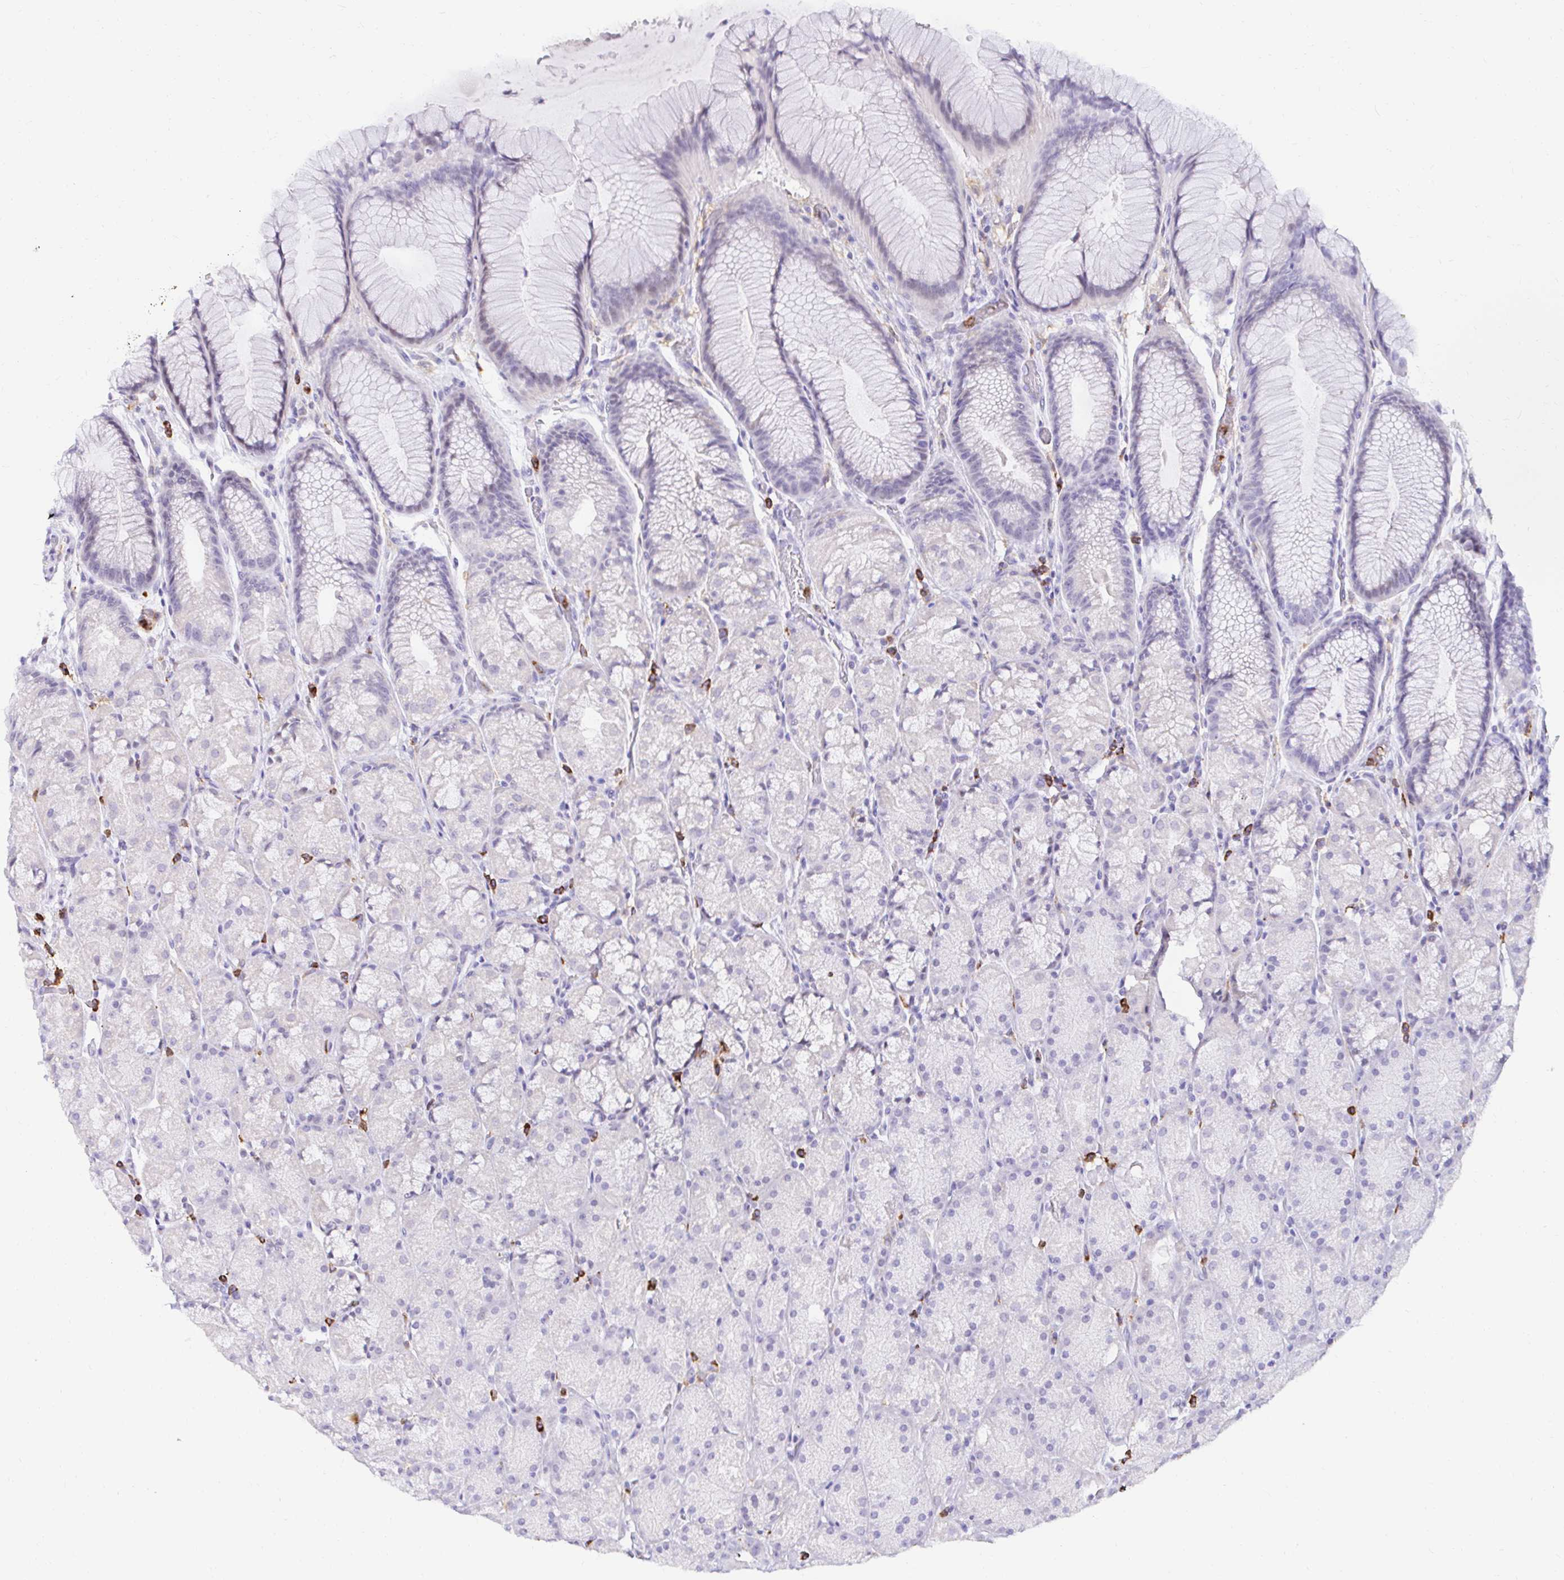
{"staining": {"intensity": "negative", "quantity": "none", "location": "none"}, "tissue": "stomach", "cell_type": "Glandular cells", "image_type": "normal", "snomed": [{"axis": "morphology", "description": "Normal tissue, NOS"}, {"axis": "topography", "description": "Stomach, upper"}, {"axis": "topography", "description": "Stomach"}], "caption": "This is an immunohistochemistry (IHC) histopathology image of unremarkable human stomach. There is no positivity in glandular cells.", "gene": "CYBB", "patient": {"sex": "male", "age": 48}}